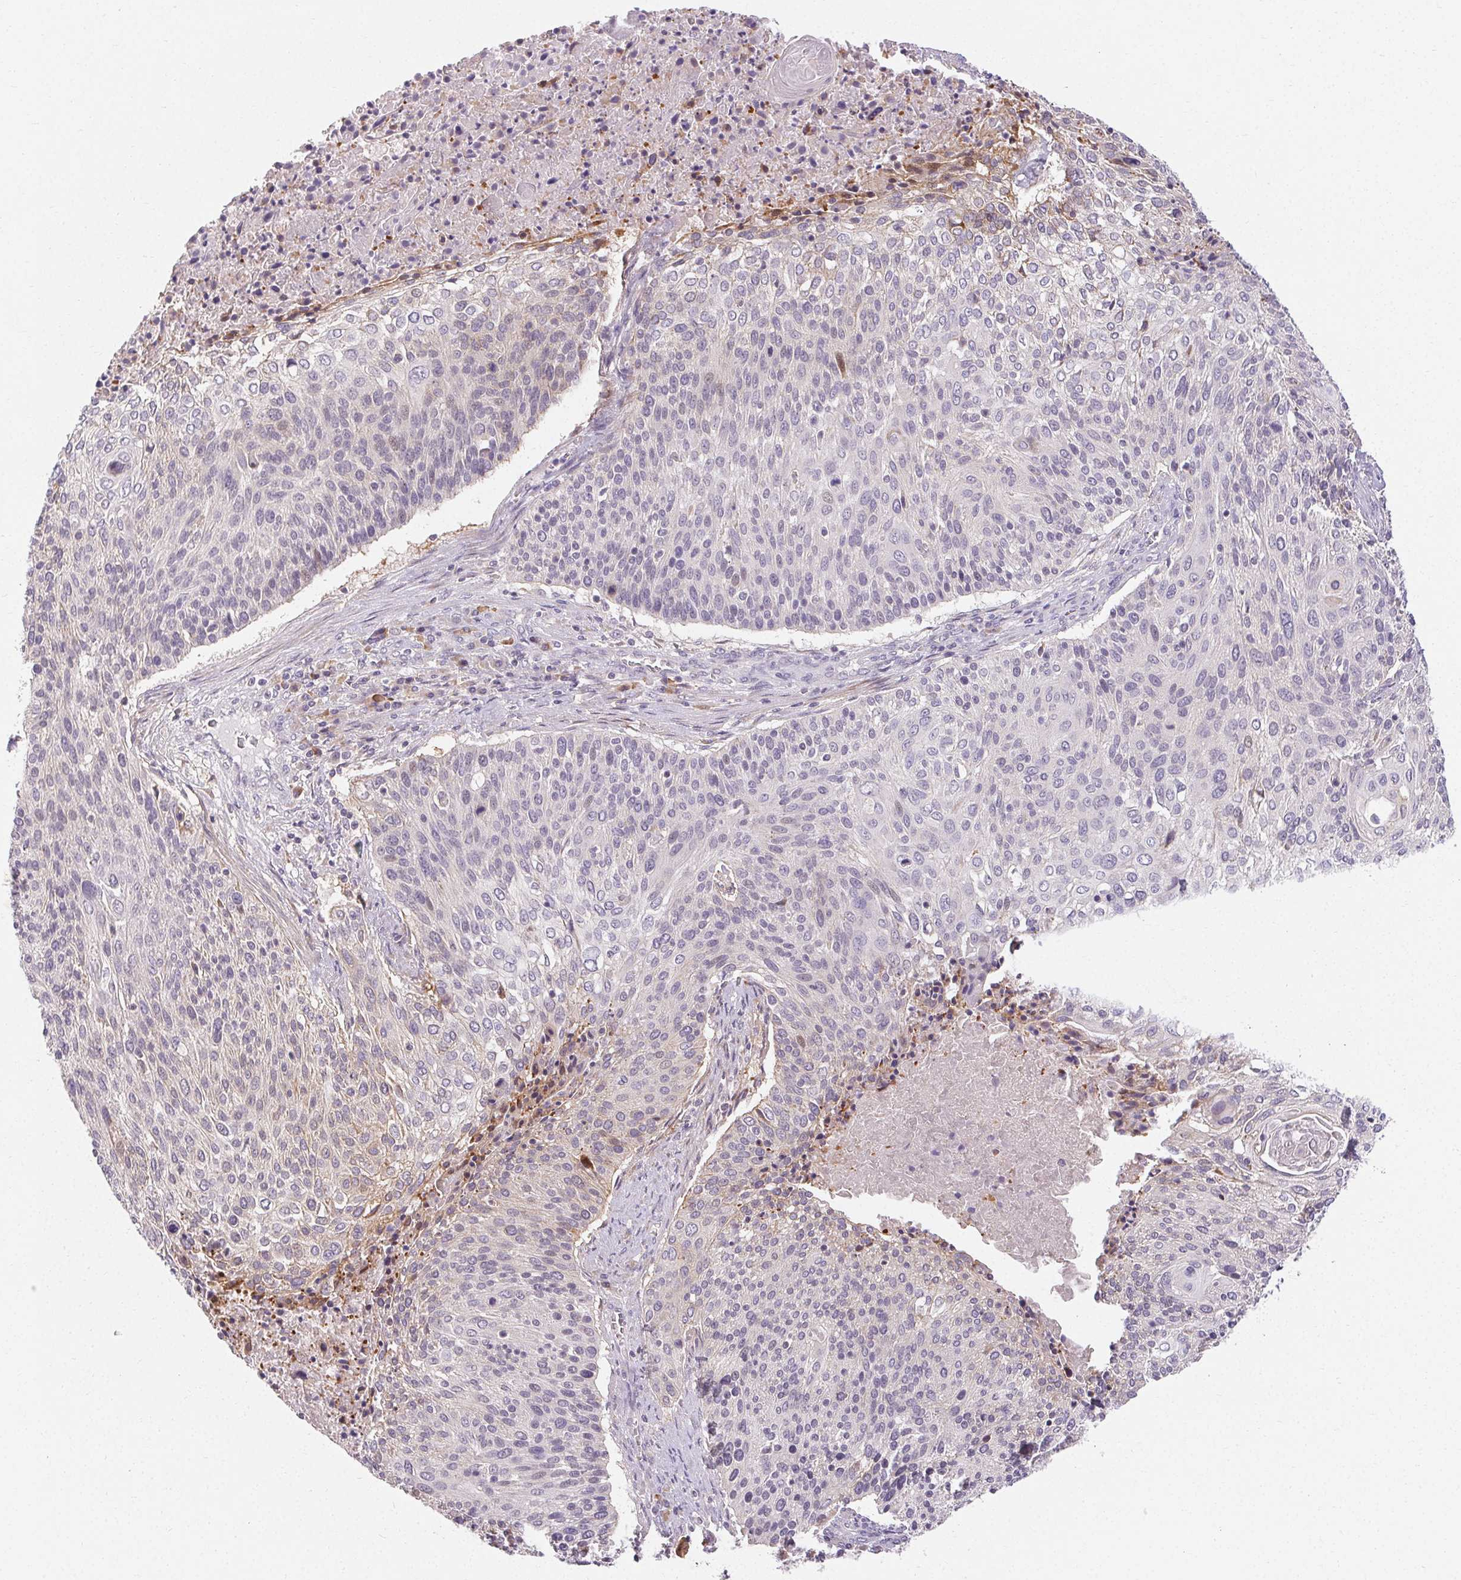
{"staining": {"intensity": "negative", "quantity": "none", "location": "none"}, "tissue": "cervical cancer", "cell_type": "Tumor cells", "image_type": "cancer", "snomed": [{"axis": "morphology", "description": "Squamous cell carcinoma, NOS"}, {"axis": "topography", "description": "Cervix"}], "caption": "High power microscopy image of an IHC image of squamous cell carcinoma (cervical), revealing no significant expression in tumor cells. Brightfield microscopy of IHC stained with DAB (3,3'-diaminobenzidine) (brown) and hematoxylin (blue), captured at high magnification.", "gene": "TMEM52B", "patient": {"sex": "female", "age": 31}}